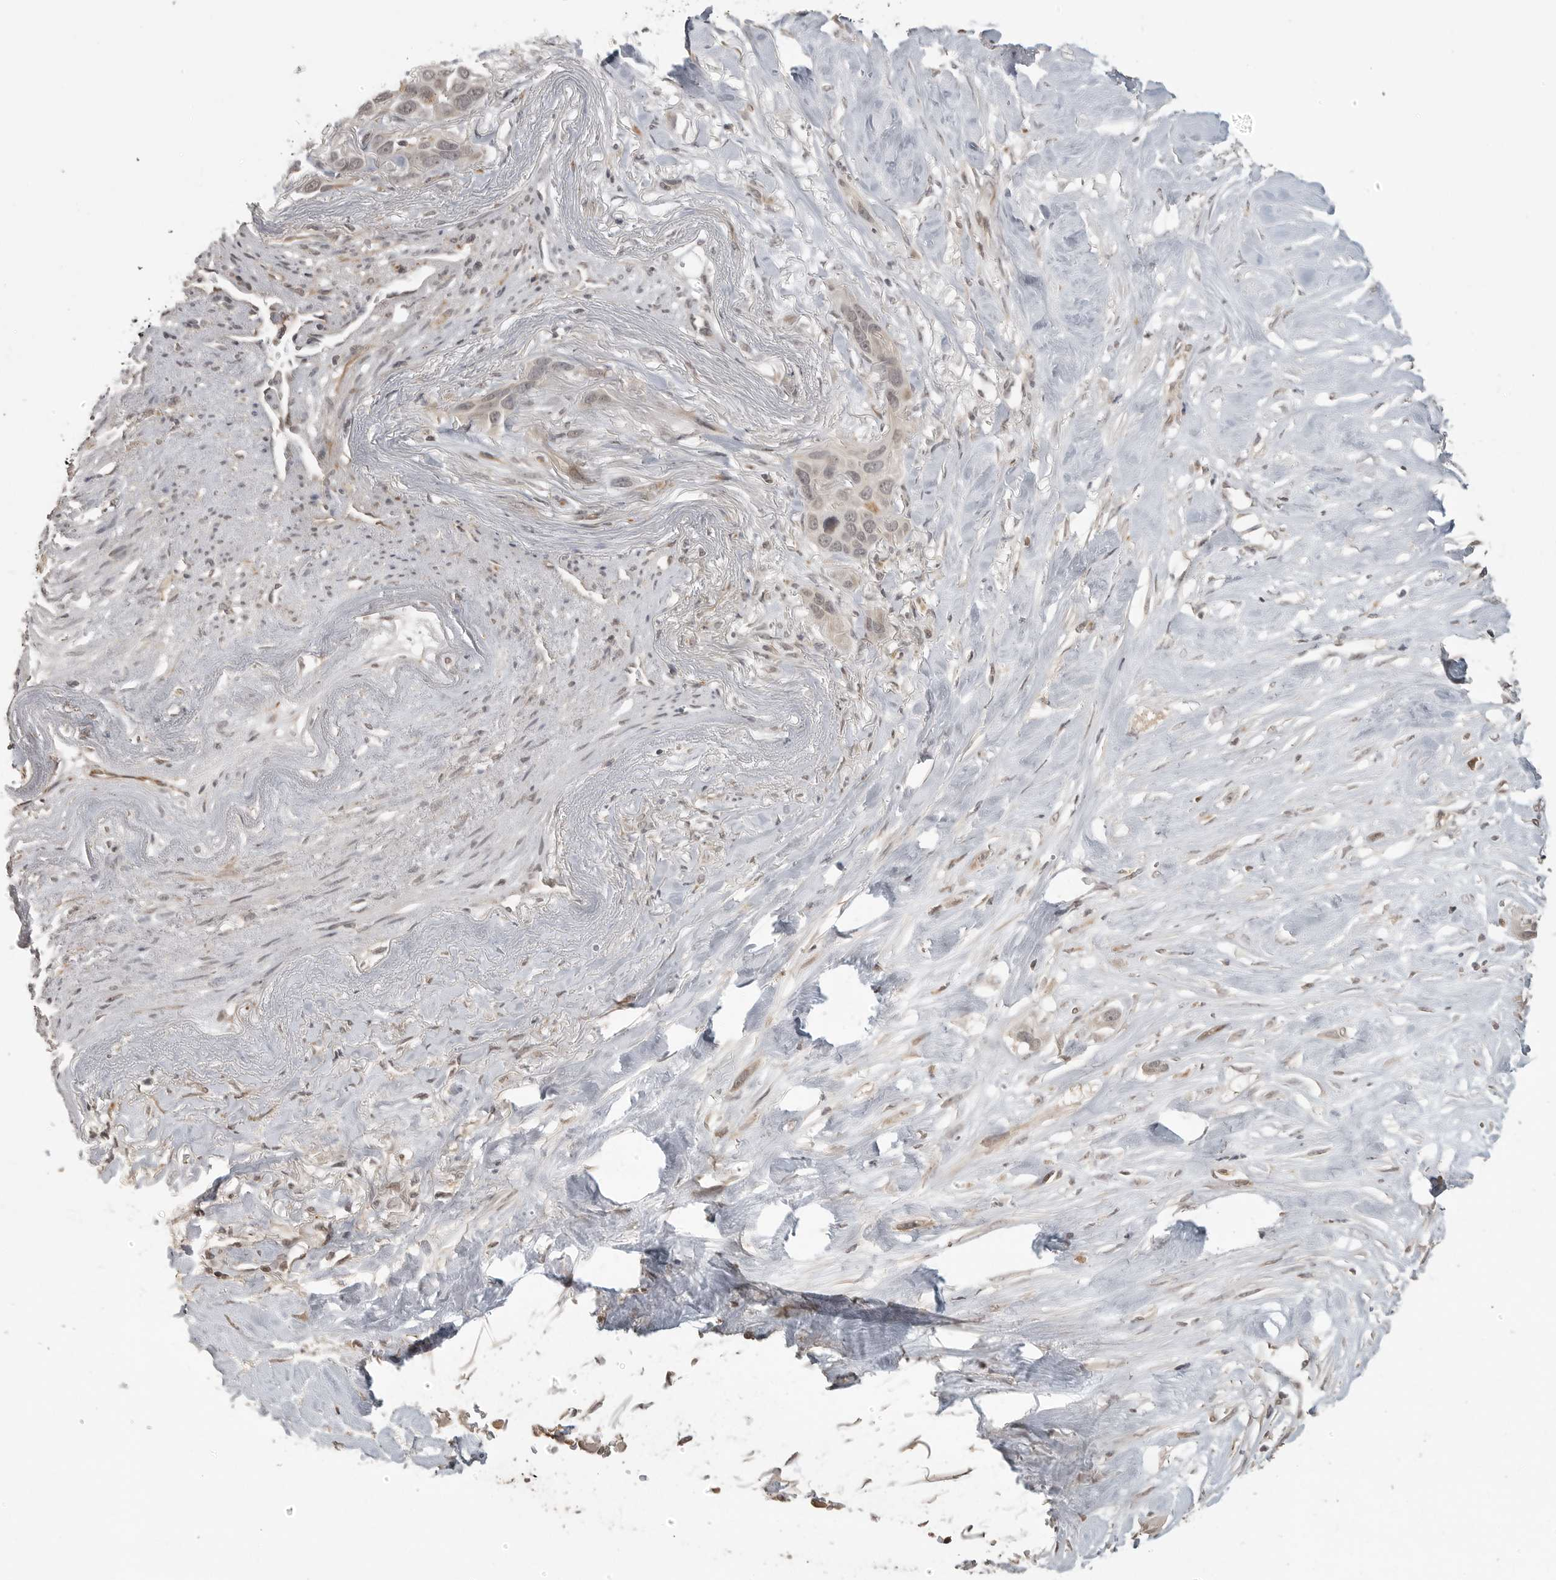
{"staining": {"intensity": "weak", "quantity": "25%-75%", "location": "nuclear"}, "tissue": "pancreatic cancer", "cell_type": "Tumor cells", "image_type": "cancer", "snomed": [{"axis": "morphology", "description": "Adenocarcinoma, NOS"}, {"axis": "topography", "description": "Pancreas"}], "caption": "Approximately 25%-75% of tumor cells in pancreatic cancer exhibit weak nuclear protein staining as visualized by brown immunohistochemical staining.", "gene": "SMG8", "patient": {"sex": "female", "age": 60}}